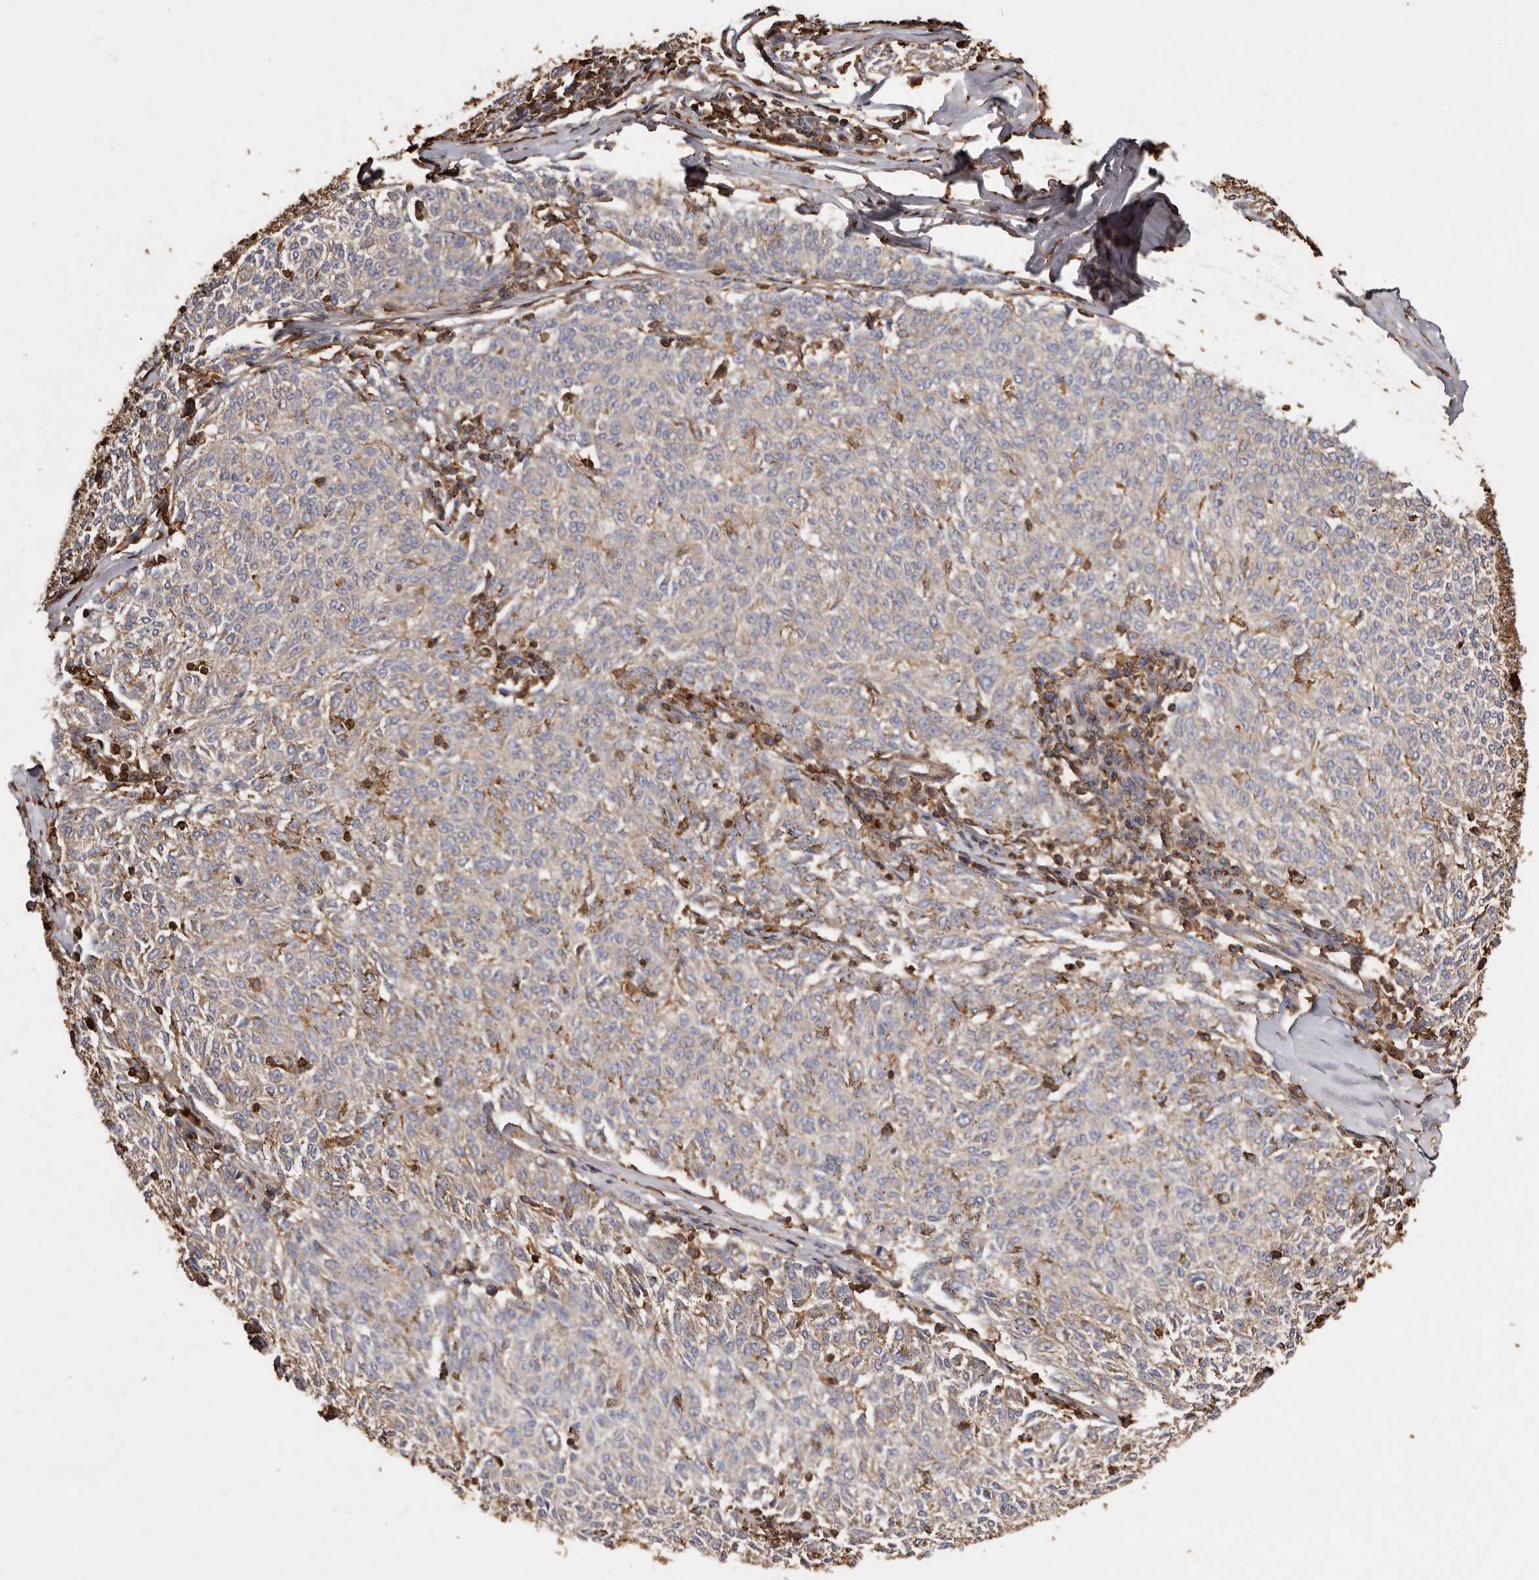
{"staining": {"intensity": "weak", "quantity": "25%-75%", "location": "cytoplasmic/membranous"}, "tissue": "melanoma", "cell_type": "Tumor cells", "image_type": "cancer", "snomed": [{"axis": "morphology", "description": "Malignant melanoma, NOS"}, {"axis": "topography", "description": "Skin"}], "caption": "A high-resolution histopathology image shows IHC staining of melanoma, which displays weak cytoplasmic/membranous positivity in approximately 25%-75% of tumor cells.", "gene": "COQ8B", "patient": {"sex": "female", "age": 72}}